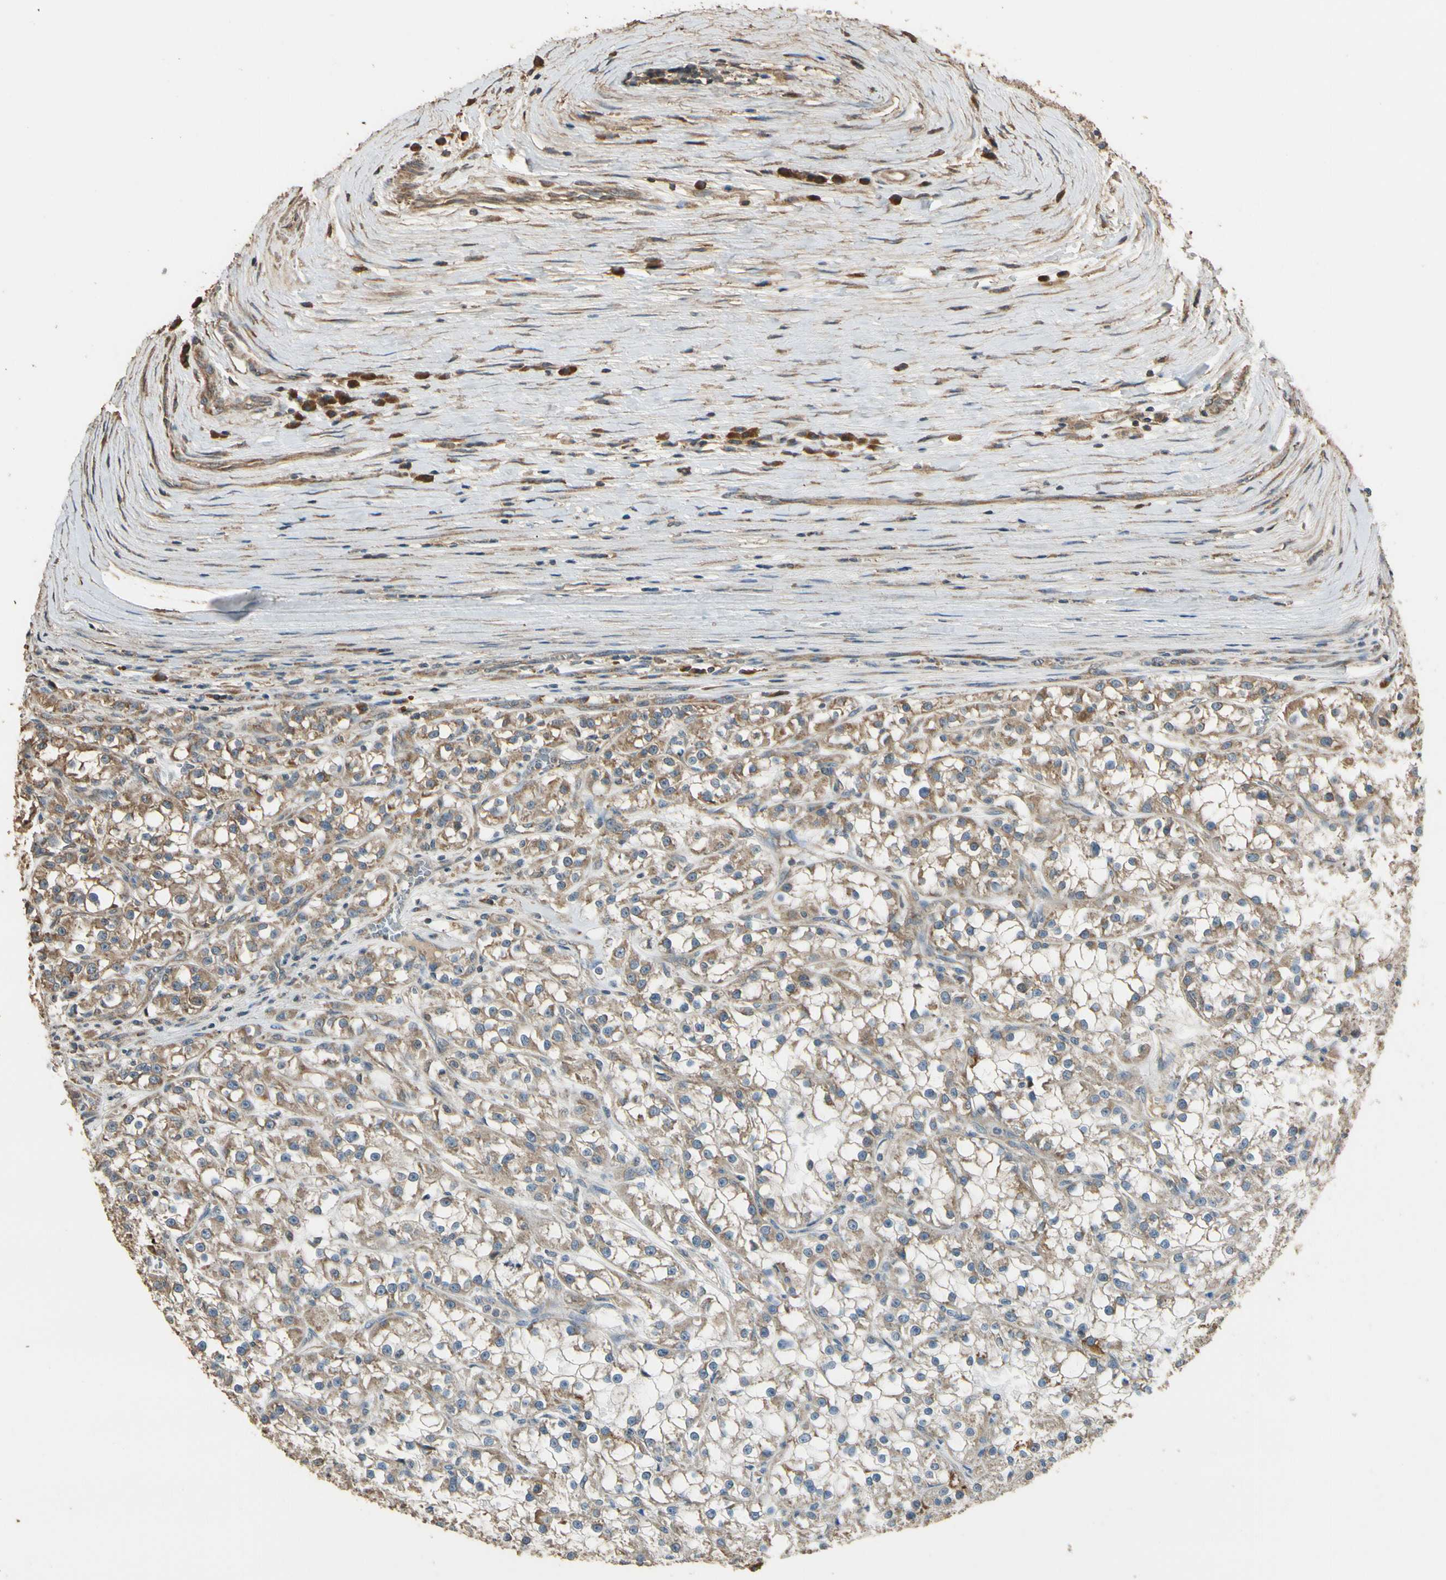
{"staining": {"intensity": "moderate", "quantity": ">75%", "location": "cytoplasmic/membranous"}, "tissue": "renal cancer", "cell_type": "Tumor cells", "image_type": "cancer", "snomed": [{"axis": "morphology", "description": "Adenocarcinoma, NOS"}, {"axis": "topography", "description": "Kidney"}], "caption": "Protein positivity by immunohistochemistry demonstrates moderate cytoplasmic/membranous positivity in about >75% of tumor cells in renal adenocarcinoma.", "gene": "STX18", "patient": {"sex": "female", "age": 52}}